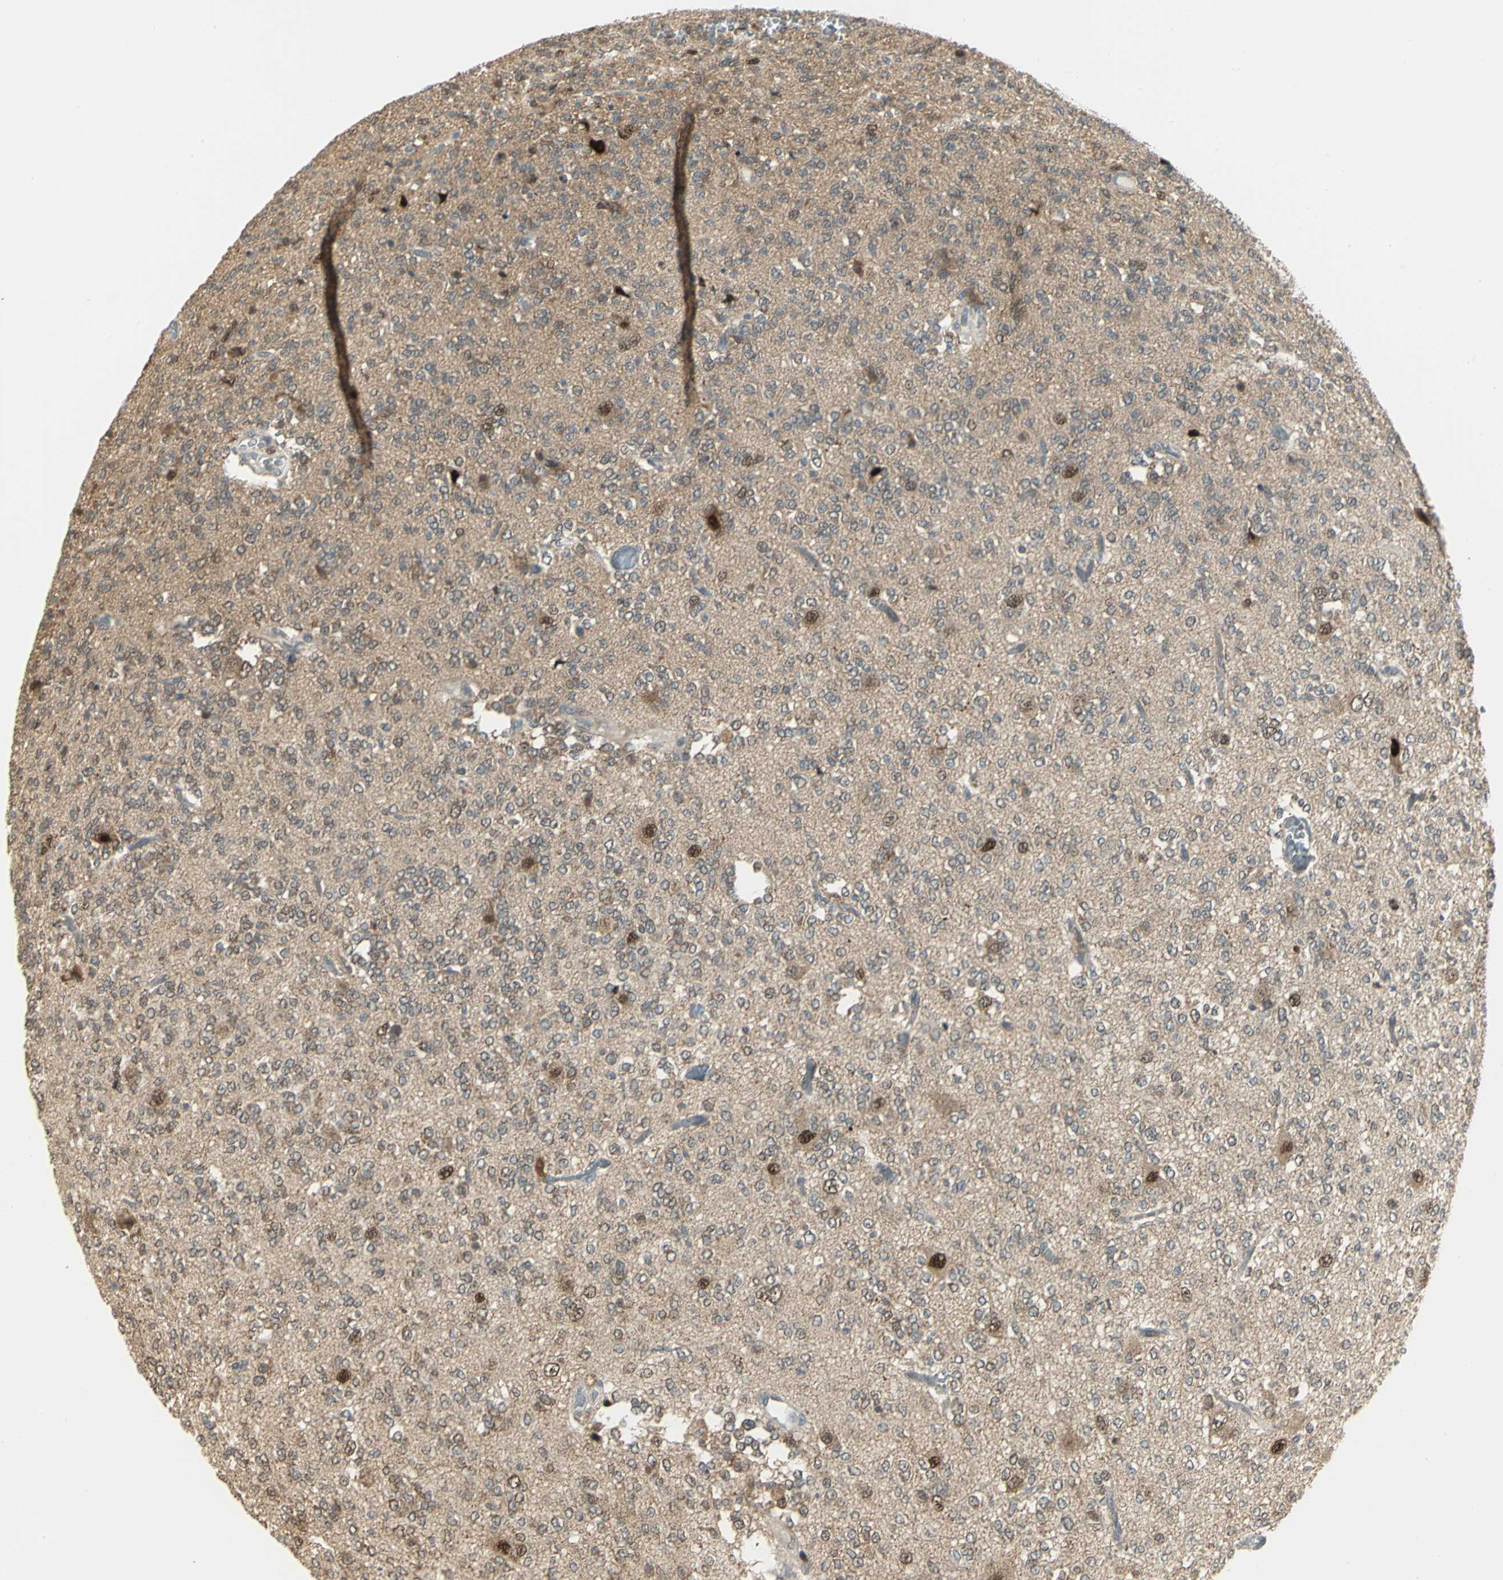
{"staining": {"intensity": "weak", "quantity": ">75%", "location": "cytoplasmic/membranous"}, "tissue": "glioma", "cell_type": "Tumor cells", "image_type": "cancer", "snomed": [{"axis": "morphology", "description": "Glioma, malignant, Low grade"}, {"axis": "topography", "description": "Brain"}], "caption": "Tumor cells show low levels of weak cytoplasmic/membranous staining in about >75% of cells in human low-grade glioma (malignant).", "gene": "PSMC4", "patient": {"sex": "male", "age": 38}}